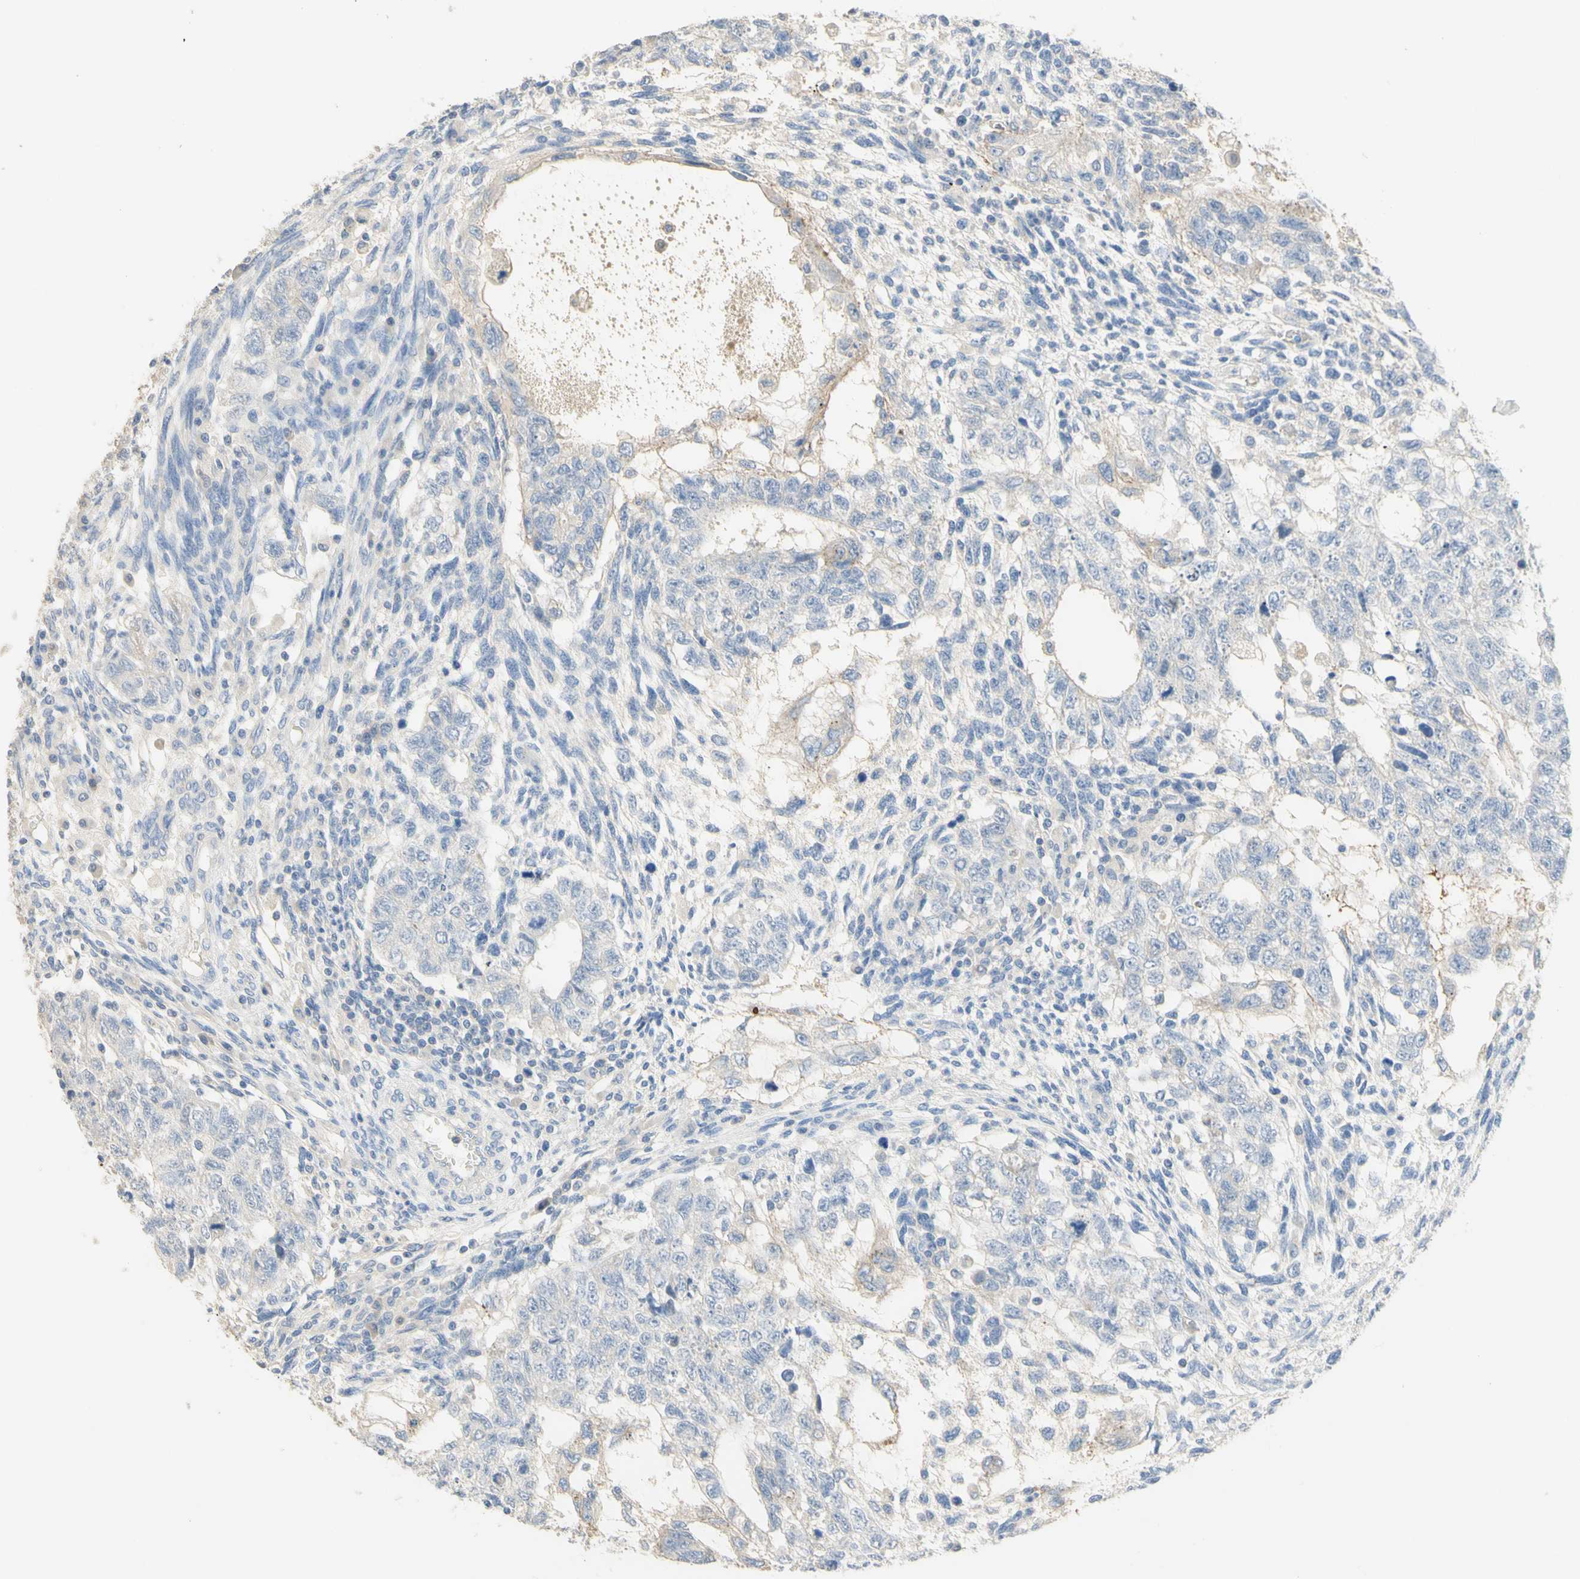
{"staining": {"intensity": "weak", "quantity": "<25%", "location": "cytoplasmic/membranous"}, "tissue": "testis cancer", "cell_type": "Tumor cells", "image_type": "cancer", "snomed": [{"axis": "morphology", "description": "Normal tissue, NOS"}, {"axis": "morphology", "description": "Carcinoma, Embryonal, NOS"}, {"axis": "topography", "description": "Testis"}], "caption": "Immunohistochemistry (IHC) of human testis cancer shows no expression in tumor cells.", "gene": "NECTIN4", "patient": {"sex": "male", "age": 36}}